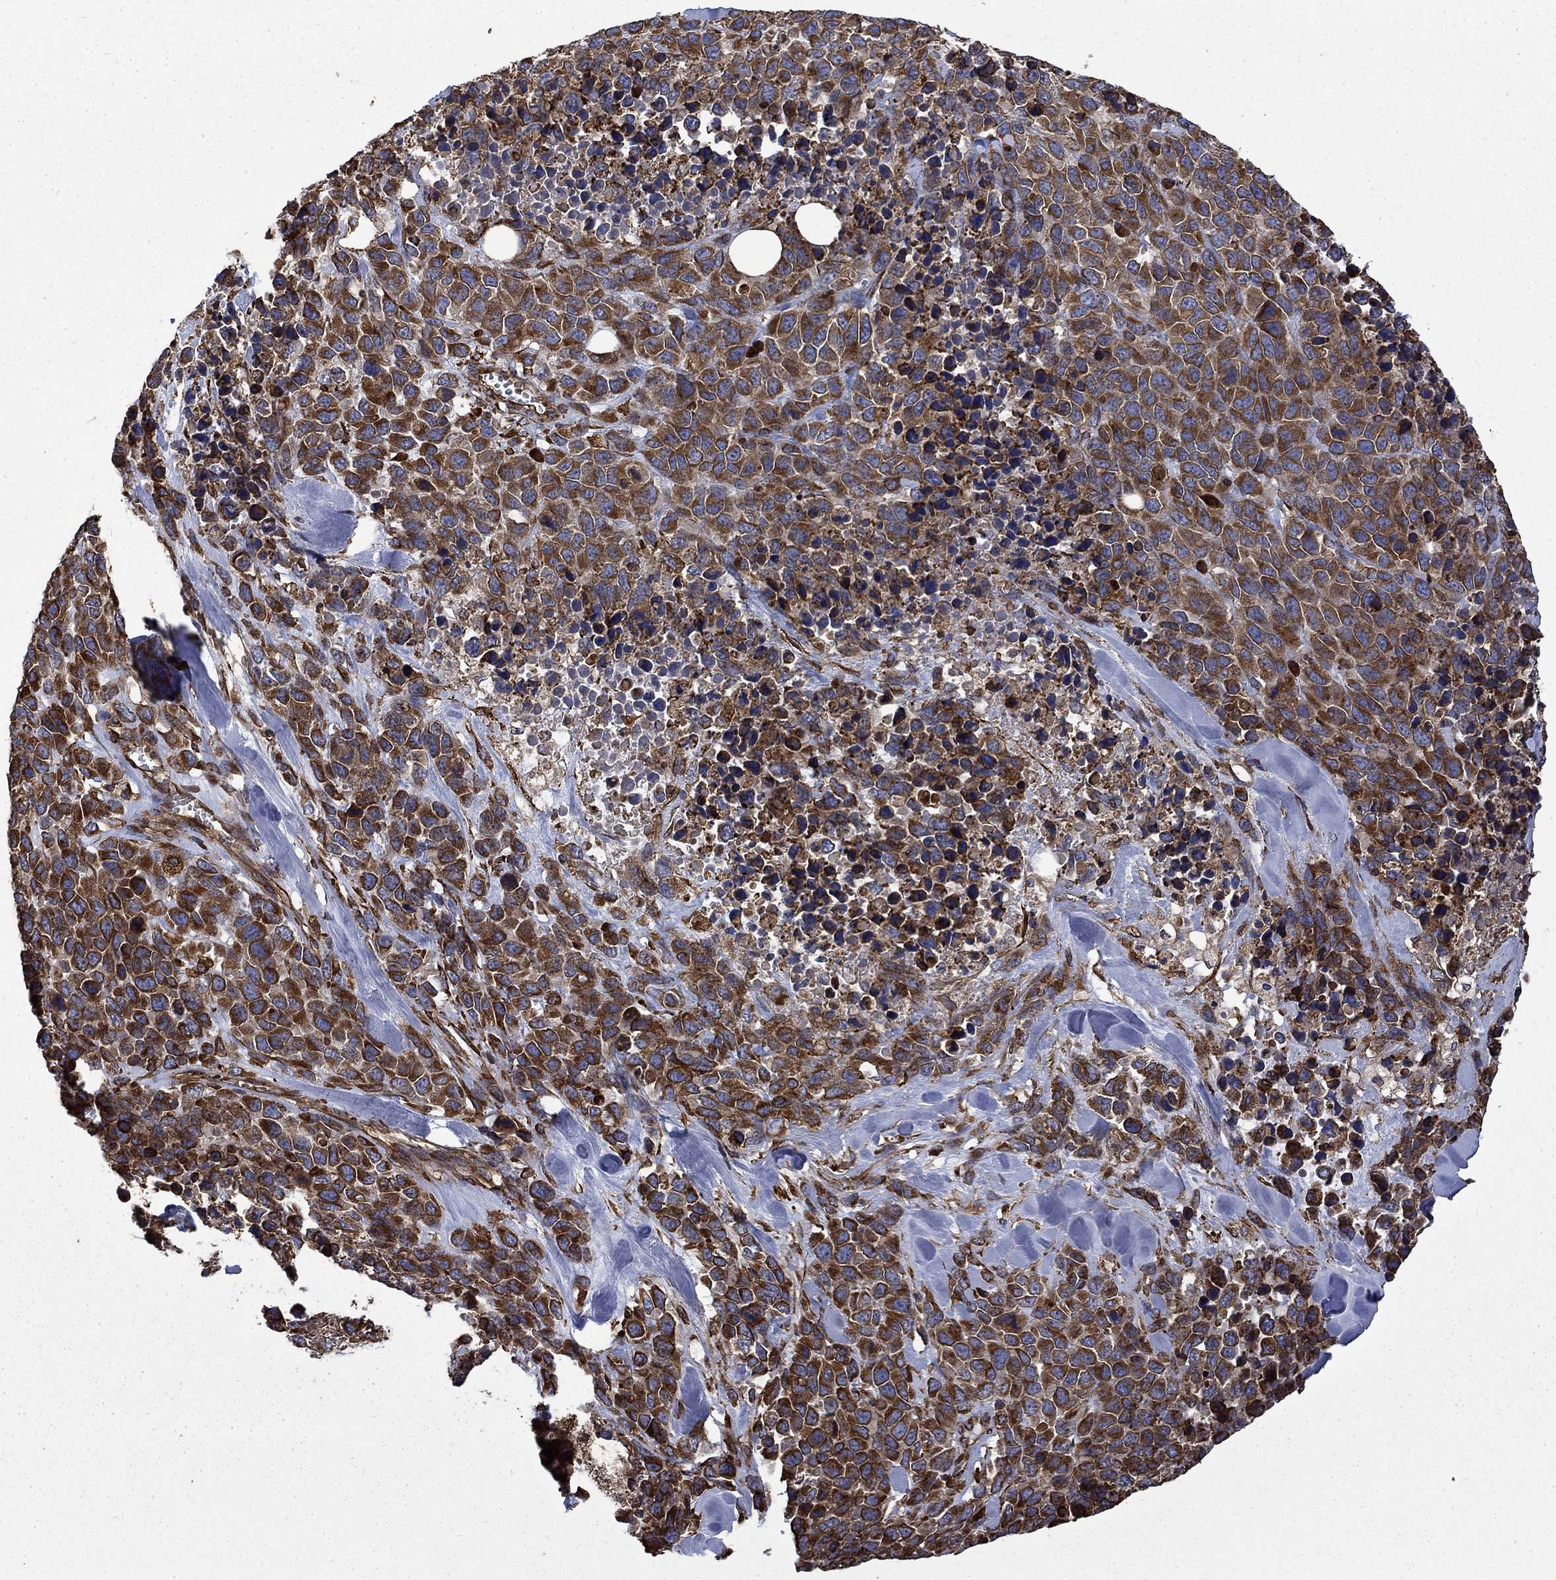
{"staining": {"intensity": "strong", "quantity": ">75%", "location": "cytoplasmic/membranous"}, "tissue": "melanoma", "cell_type": "Tumor cells", "image_type": "cancer", "snomed": [{"axis": "morphology", "description": "Malignant melanoma, Metastatic site"}, {"axis": "topography", "description": "Skin"}], "caption": "Immunohistochemistry photomicrograph of human malignant melanoma (metastatic site) stained for a protein (brown), which demonstrates high levels of strong cytoplasmic/membranous positivity in about >75% of tumor cells.", "gene": "CUTC", "patient": {"sex": "male", "age": 84}}